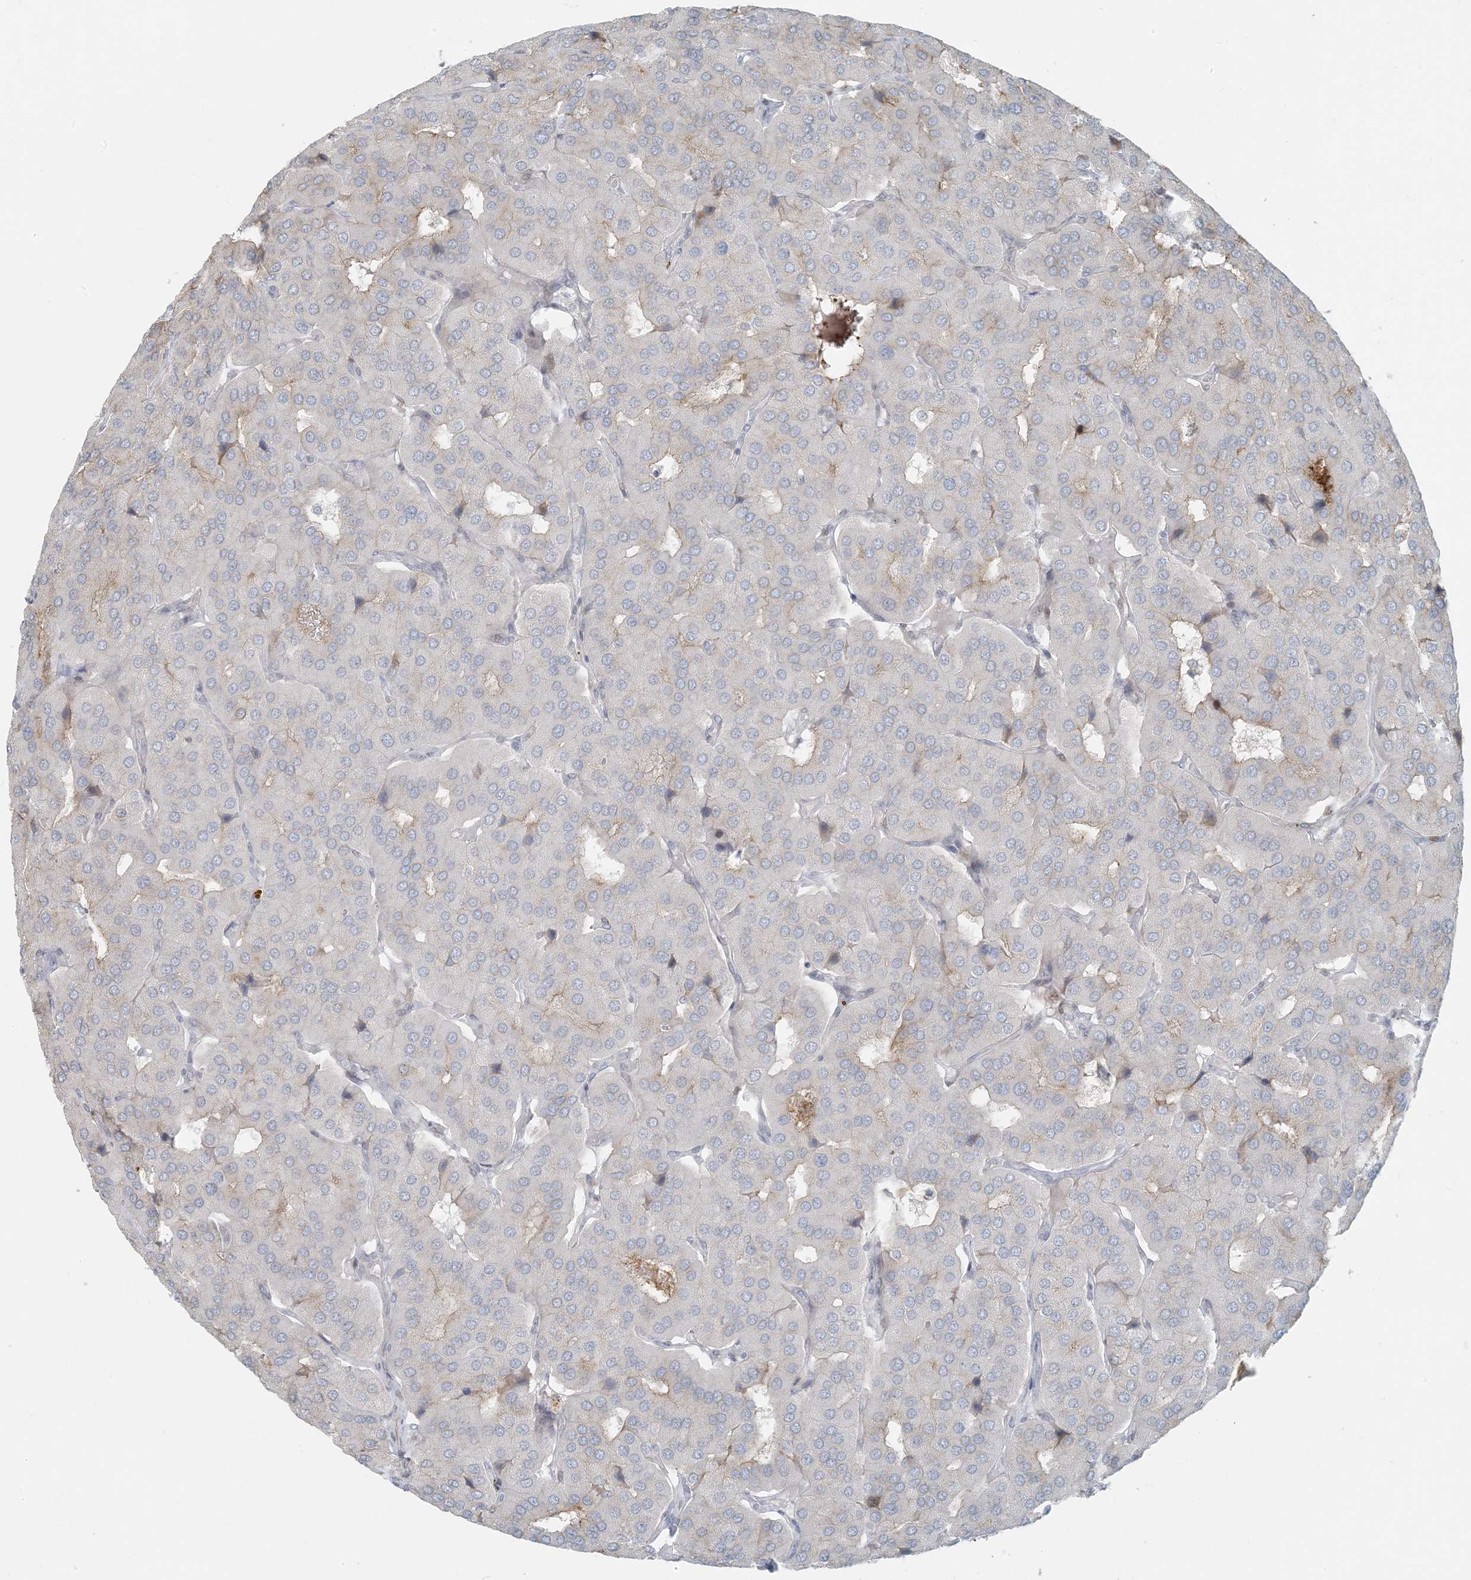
{"staining": {"intensity": "negative", "quantity": "none", "location": "none"}, "tissue": "parathyroid gland", "cell_type": "Glandular cells", "image_type": "normal", "snomed": [{"axis": "morphology", "description": "Normal tissue, NOS"}, {"axis": "morphology", "description": "Adenoma, NOS"}, {"axis": "topography", "description": "Parathyroid gland"}], "caption": "Immunohistochemistry photomicrograph of unremarkable parathyroid gland: human parathyroid gland stained with DAB demonstrates no significant protein positivity in glandular cells.", "gene": "BCORL1", "patient": {"sex": "female", "age": 86}}